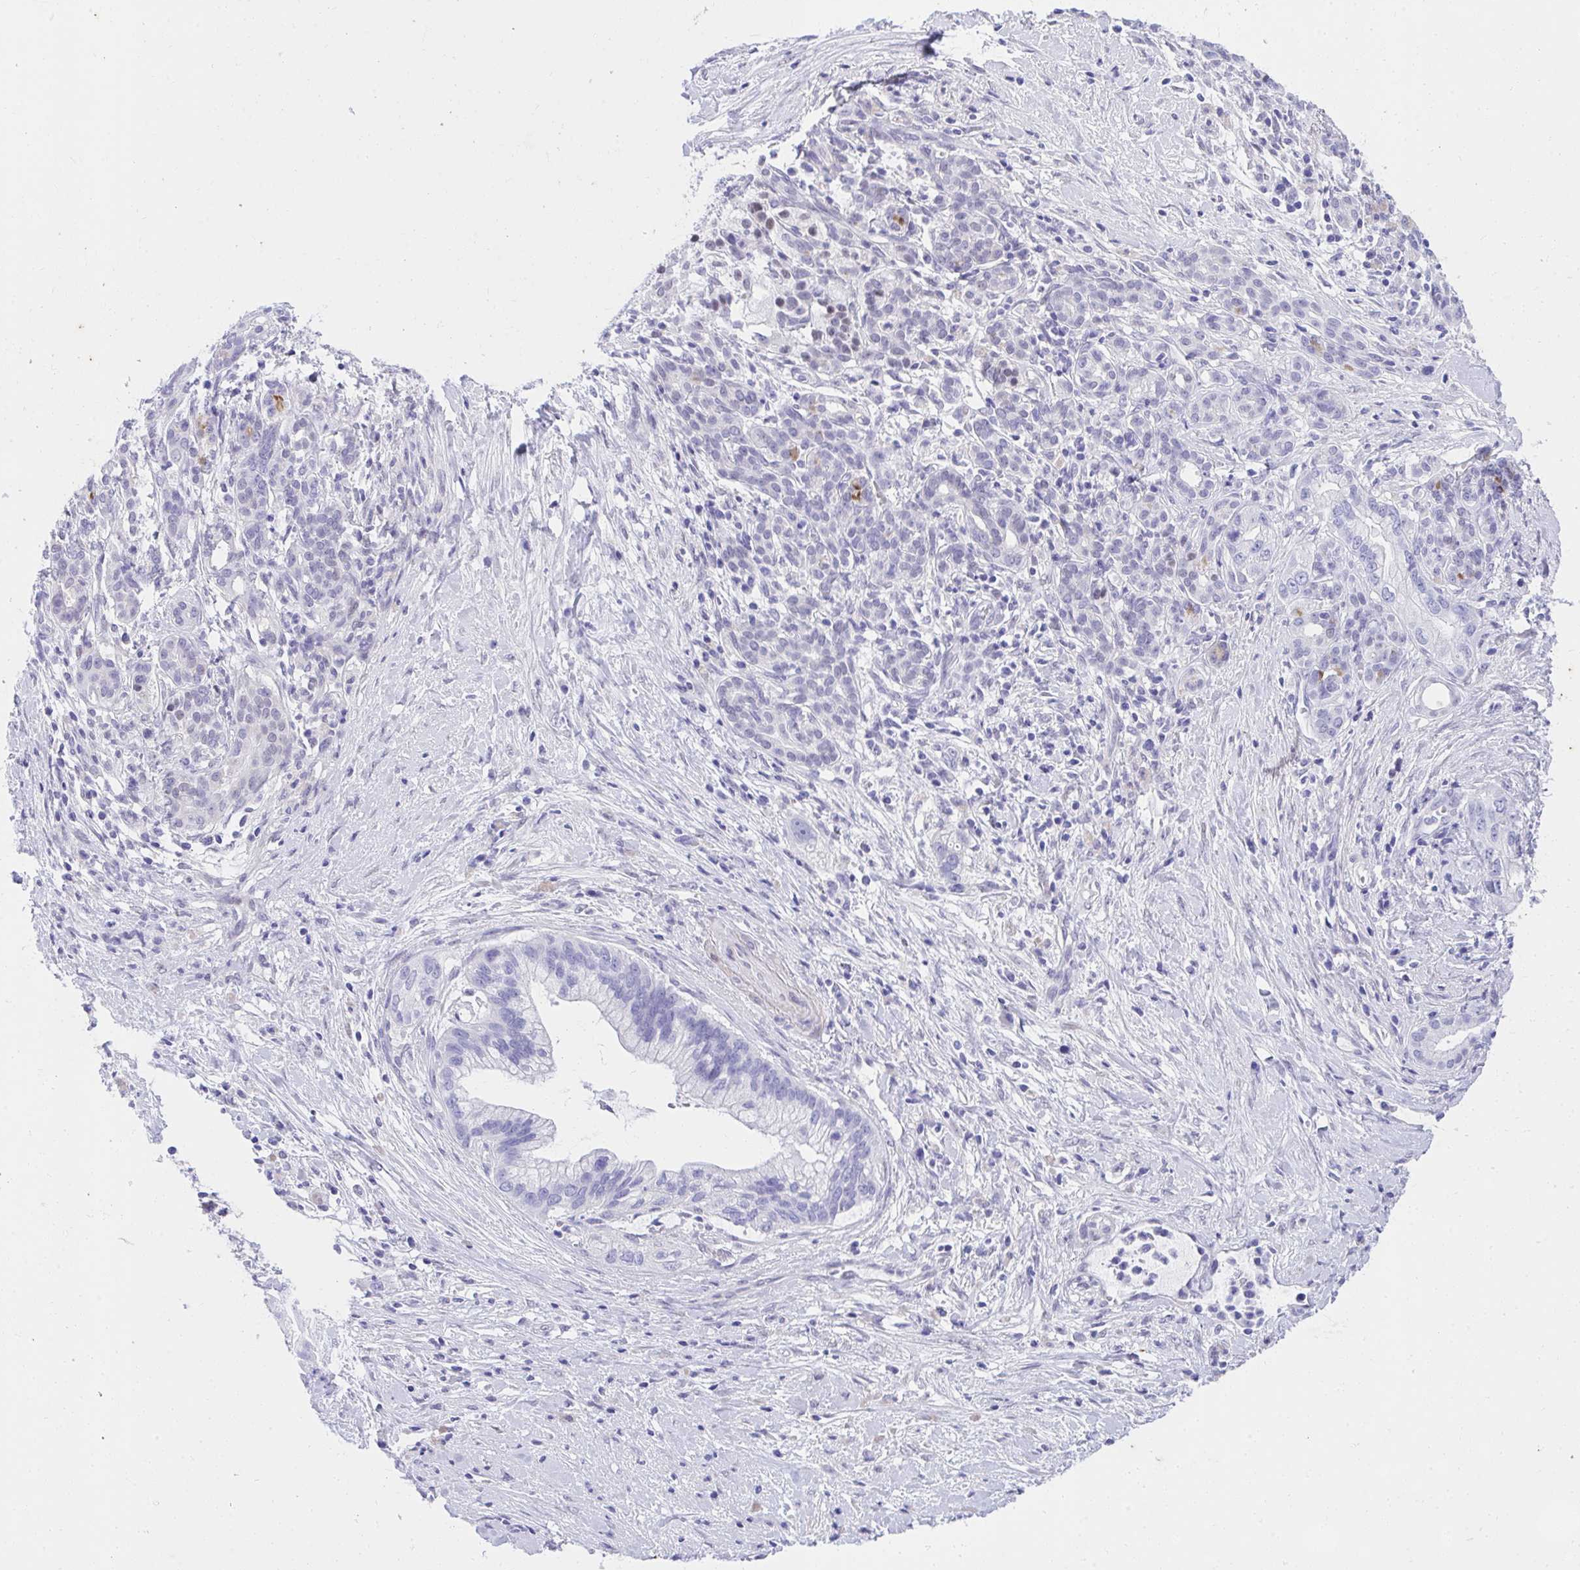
{"staining": {"intensity": "negative", "quantity": "none", "location": "none"}, "tissue": "pancreatic cancer", "cell_type": "Tumor cells", "image_type": "cancer", "snomed": [{"axis": "morphology", "description": "Adenocarcinoma, NOS"}, {"axis": "topography", "description": "Pancreas"}], "caption": "Immunohistochemical staining of pancreatic cancer (adenocarcinoma) exhibits no significant staining in tumor cells.", "gene": "KLK1", "patient": {"sex": "male", "age": 44}}